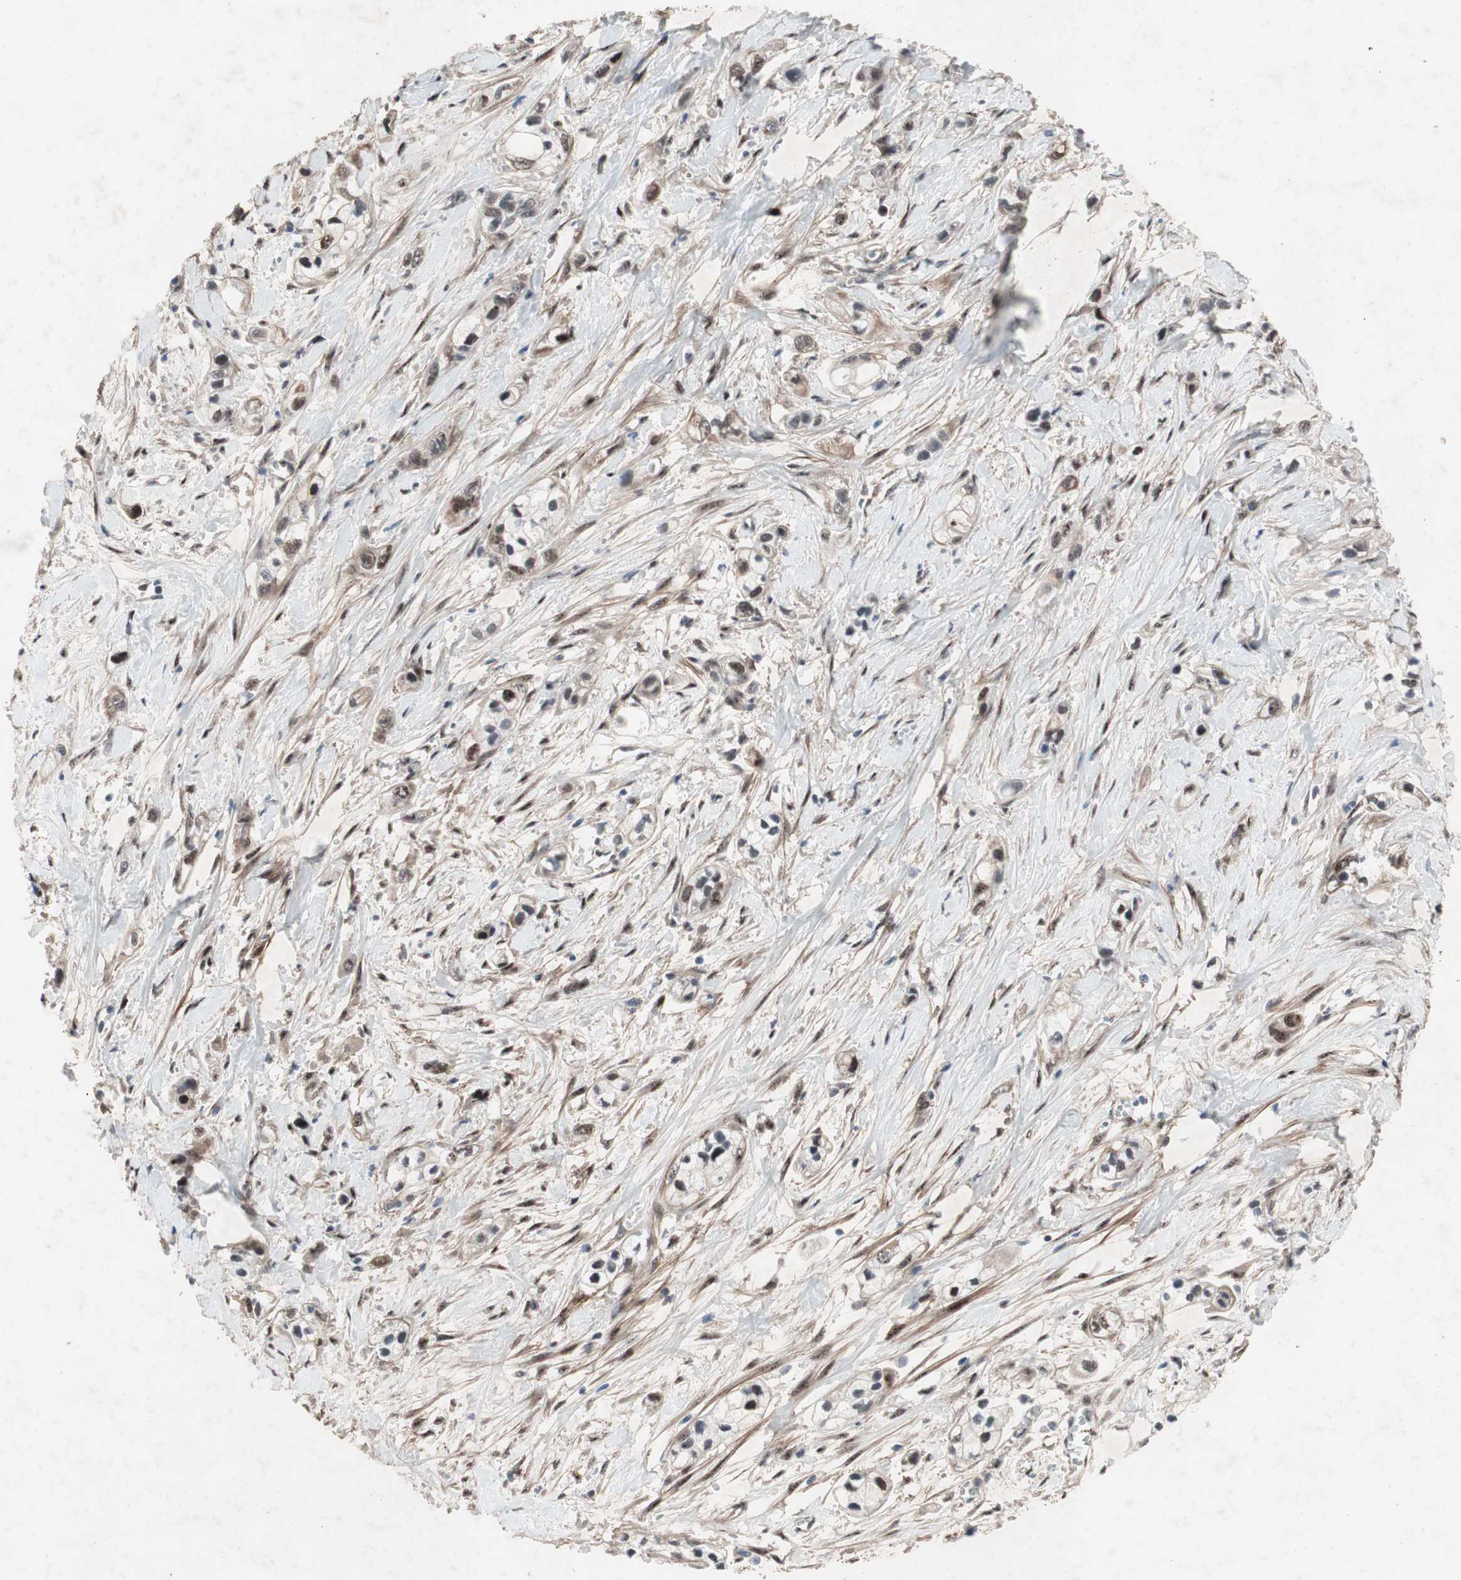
{"staining": {"intensity": "weak", "quantity": "<25%", "location": "nuclear"}, "tissue": "pancreatic cancer", "cell_type": "Tumor cells", "image_type": "cancer", "snomed": [{"axis": "morphology", "description": "Adenocarcinoma, NOS"}, {"axis": "topography", "description": "Pancreas"}], "caption": "Immunohistochemical staining of adenocarcinoma (pancreatic) demonstrates no significant expression in tumor cells.", "gene": "SOX7", "patient": {"sex": "male", "age": 74}}